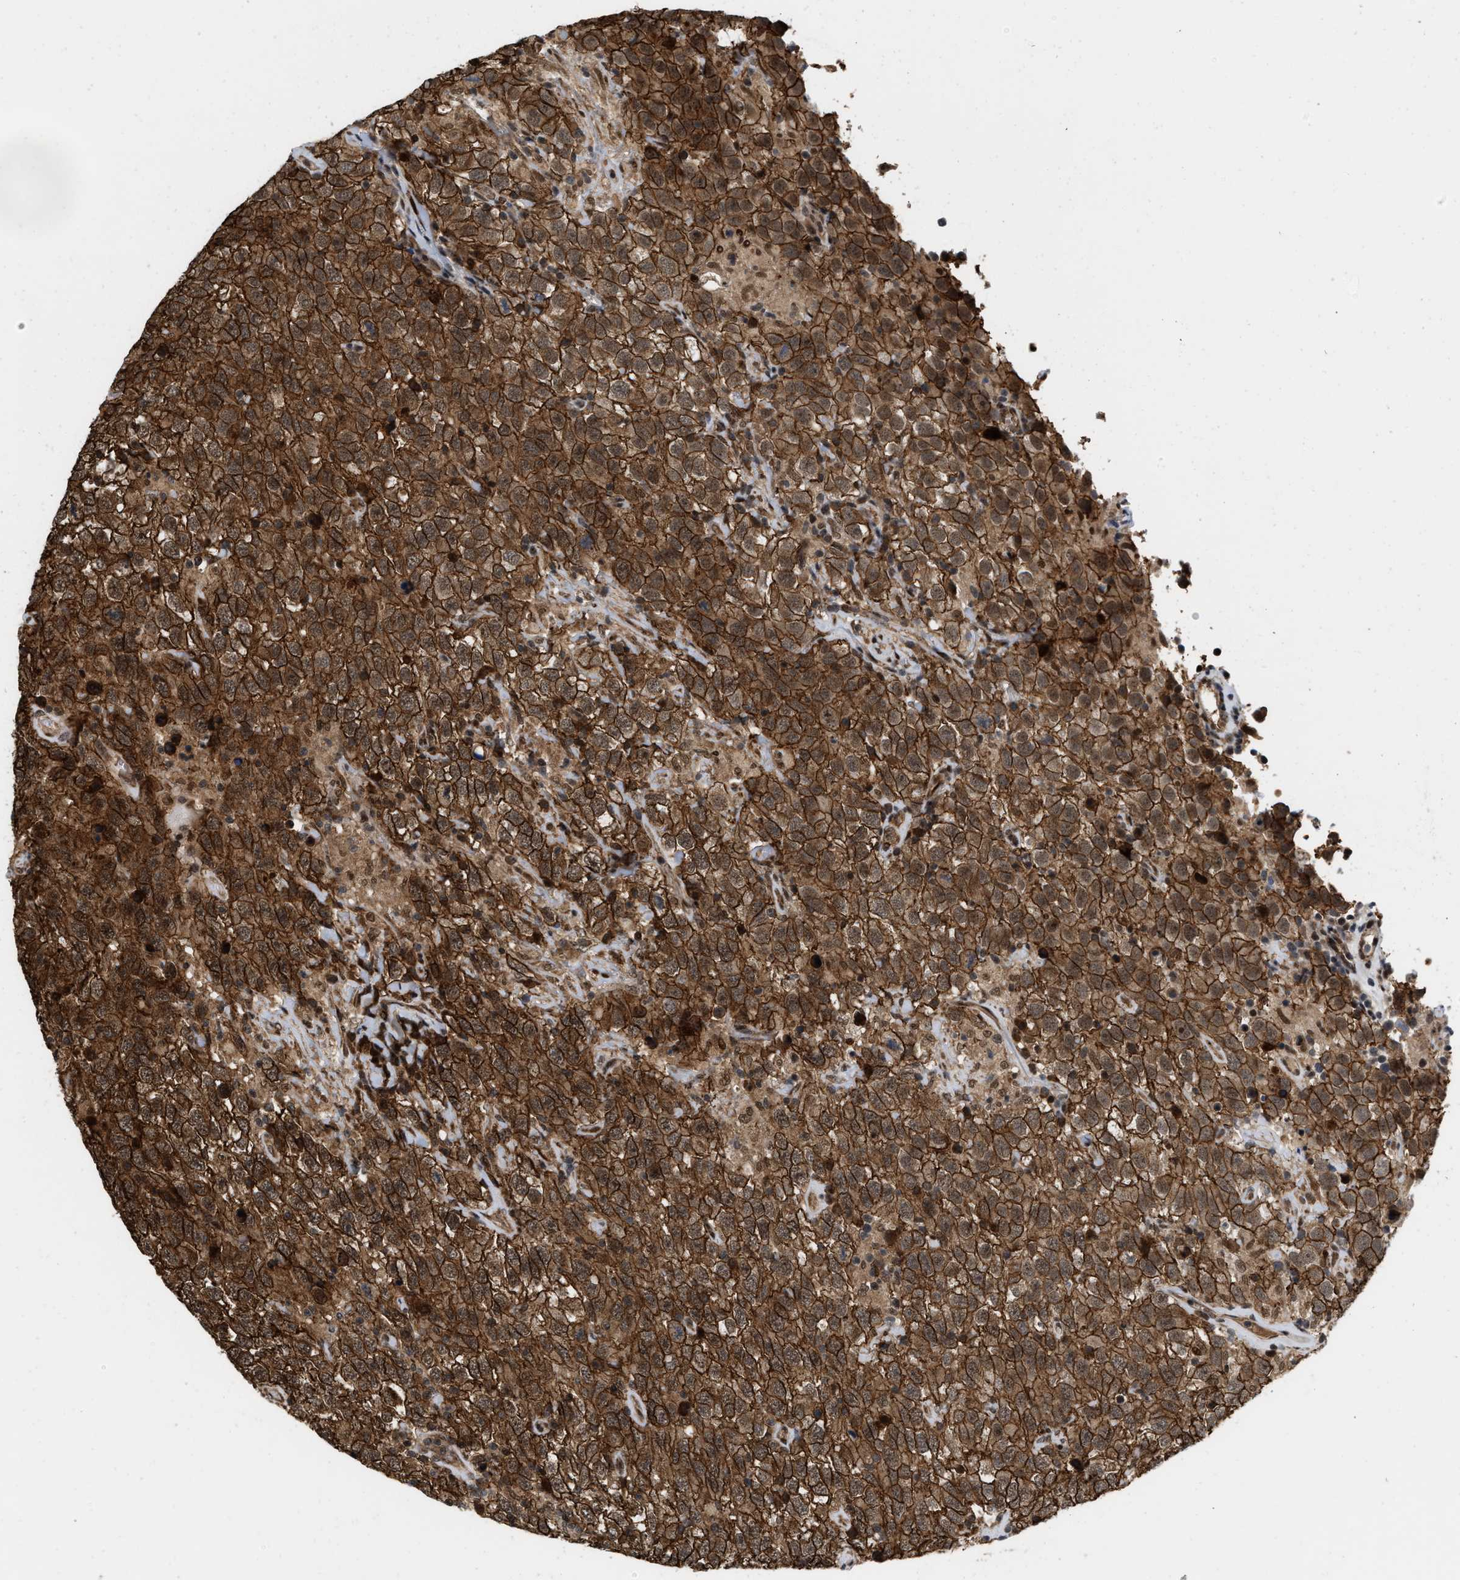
{"staining": {"intensity": "strong", "quantity": ">75%", "location": "cytoplasmic/membranous,nuclear"}, "tissue": "testis cancer", "cell_type": "Tumor cells", "image_type": "cancer", "snomed": [{"axis": "morphology", "description": "Seminoma, NOS"}, {"axis": "topography", "description": "Testis"}], "caption": "Immunohistochemical staining of seminoma (testis) reveals high levels of strong cytoplasmic/membranous and nuclear protein expression in approximately >75% of tumor cells.", "gene": "ANKRD11", "patient": {"sex": "male", "age": 41}}